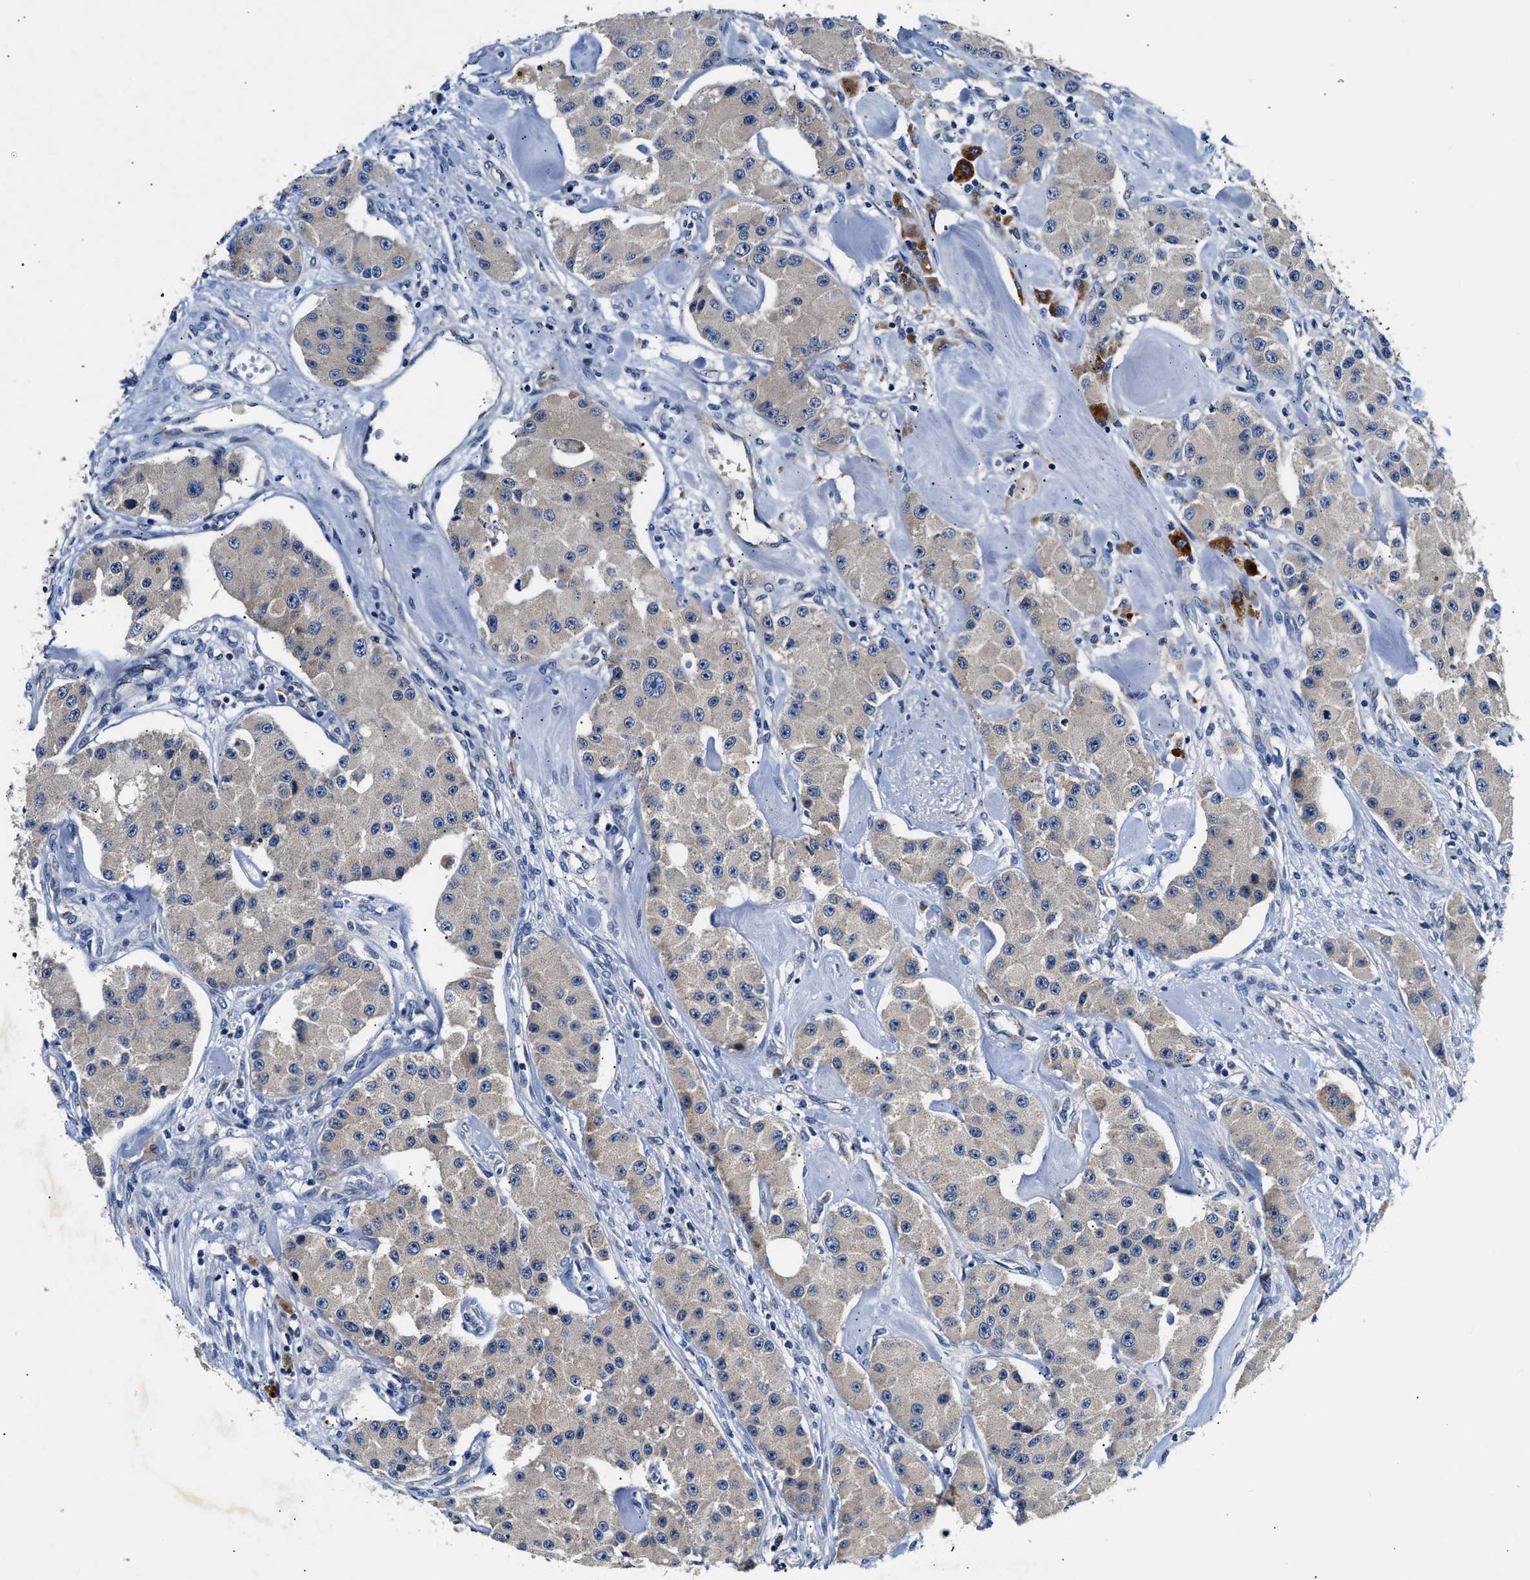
{"staining": {"intensity": "negative", "quantity": "none", "location": "none"}, "tissue": "carcinoid", "cell_type": "Tumor cells", "image_type": "cancer", "snomed": [{"axis": "morphology", "description": "Carcinoid, malignant, NOS"}, {"axis": "topography", "description": "Pancreas"}], "caption": "The histopathology image displays no significant positivity in tumor cells of carcinoid.", "gene": "FAM185A", "patient": {"sex": "male", "age": 41}}